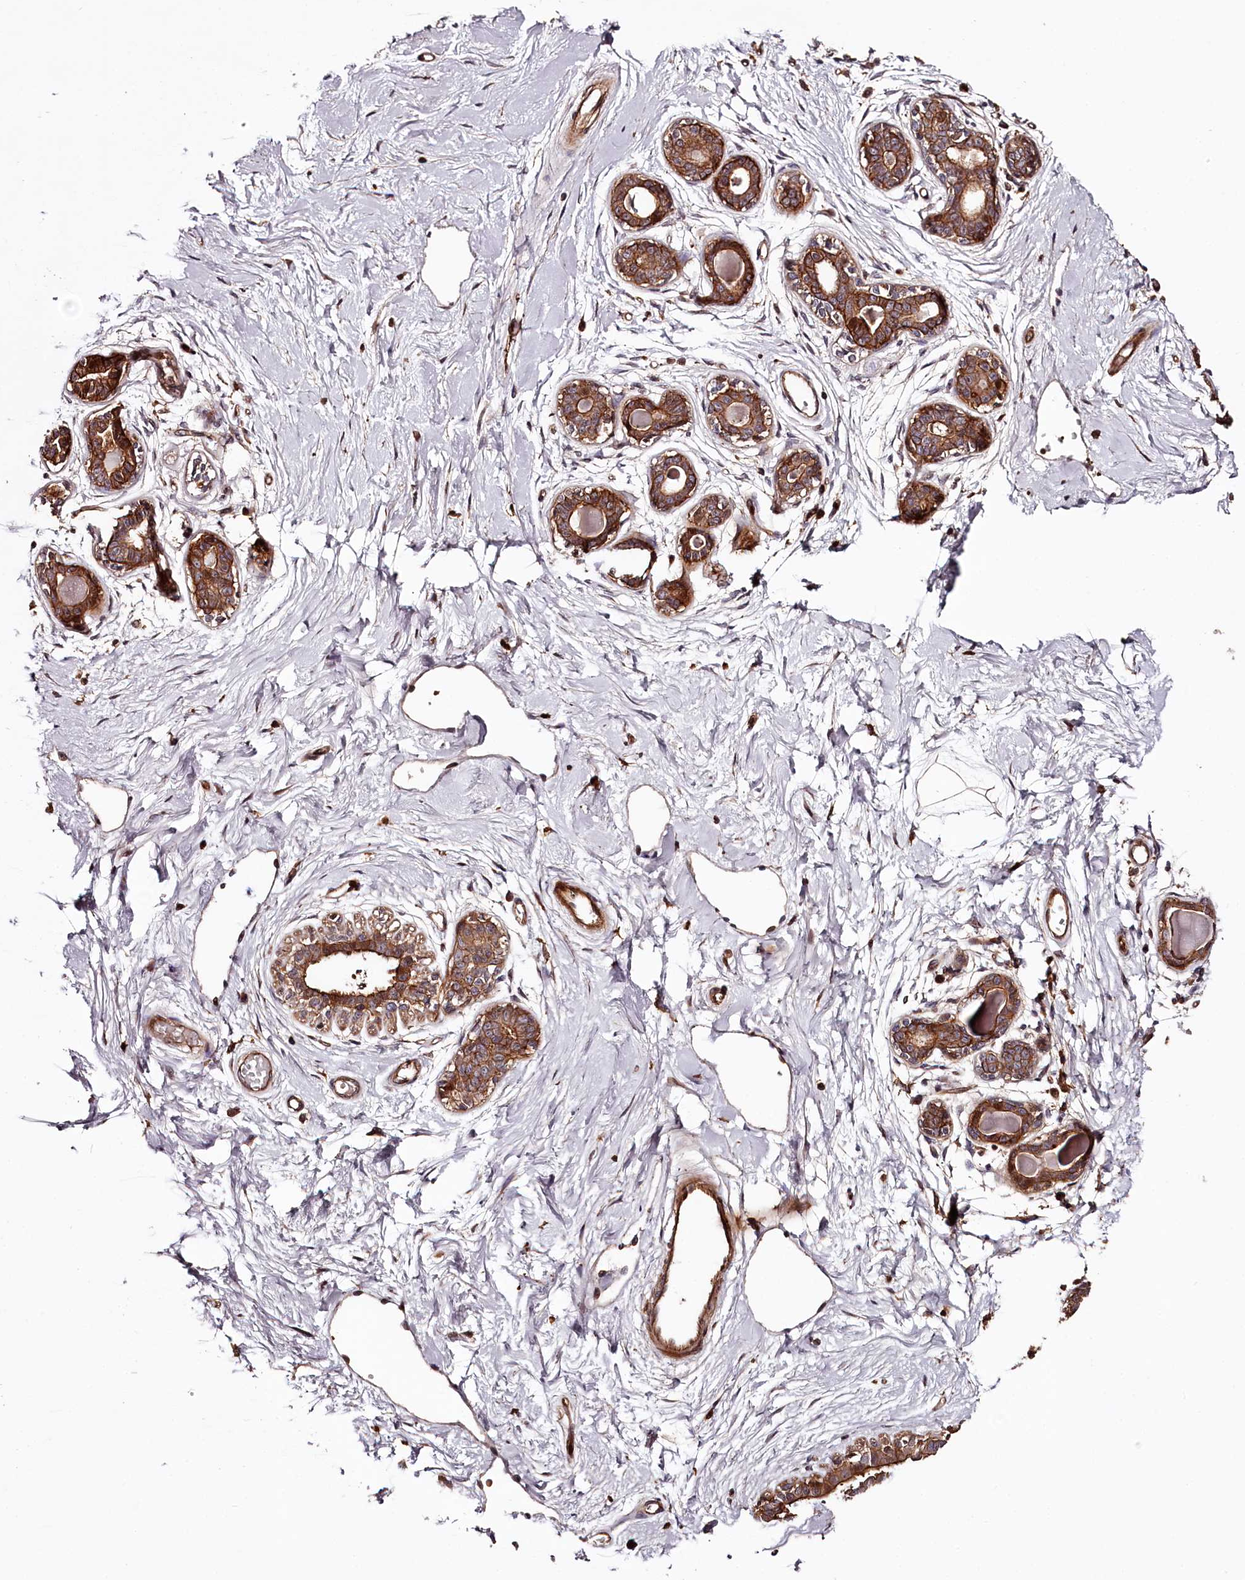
{"staining": {"intensity": "moderate", "quantity": ">75%", "location": "cytoplasmic/membranous"}, "tissue": "breast", "cell_type": "Adipocytes", "image_type": "normal", "snomed": [{"axis": "morphology", "description": "Normal tissue, NOS"}, {"axis": "topography", "description": "Breast"}], "caption": "Approximately >75% of adipocytes in normal breast exhibit moderate cytoplasmic/membranous protein positivity as visualized by brown immunohistochemical staining.", "gene": "KIF14", "patient": {"sex": "female", "age": 45}}